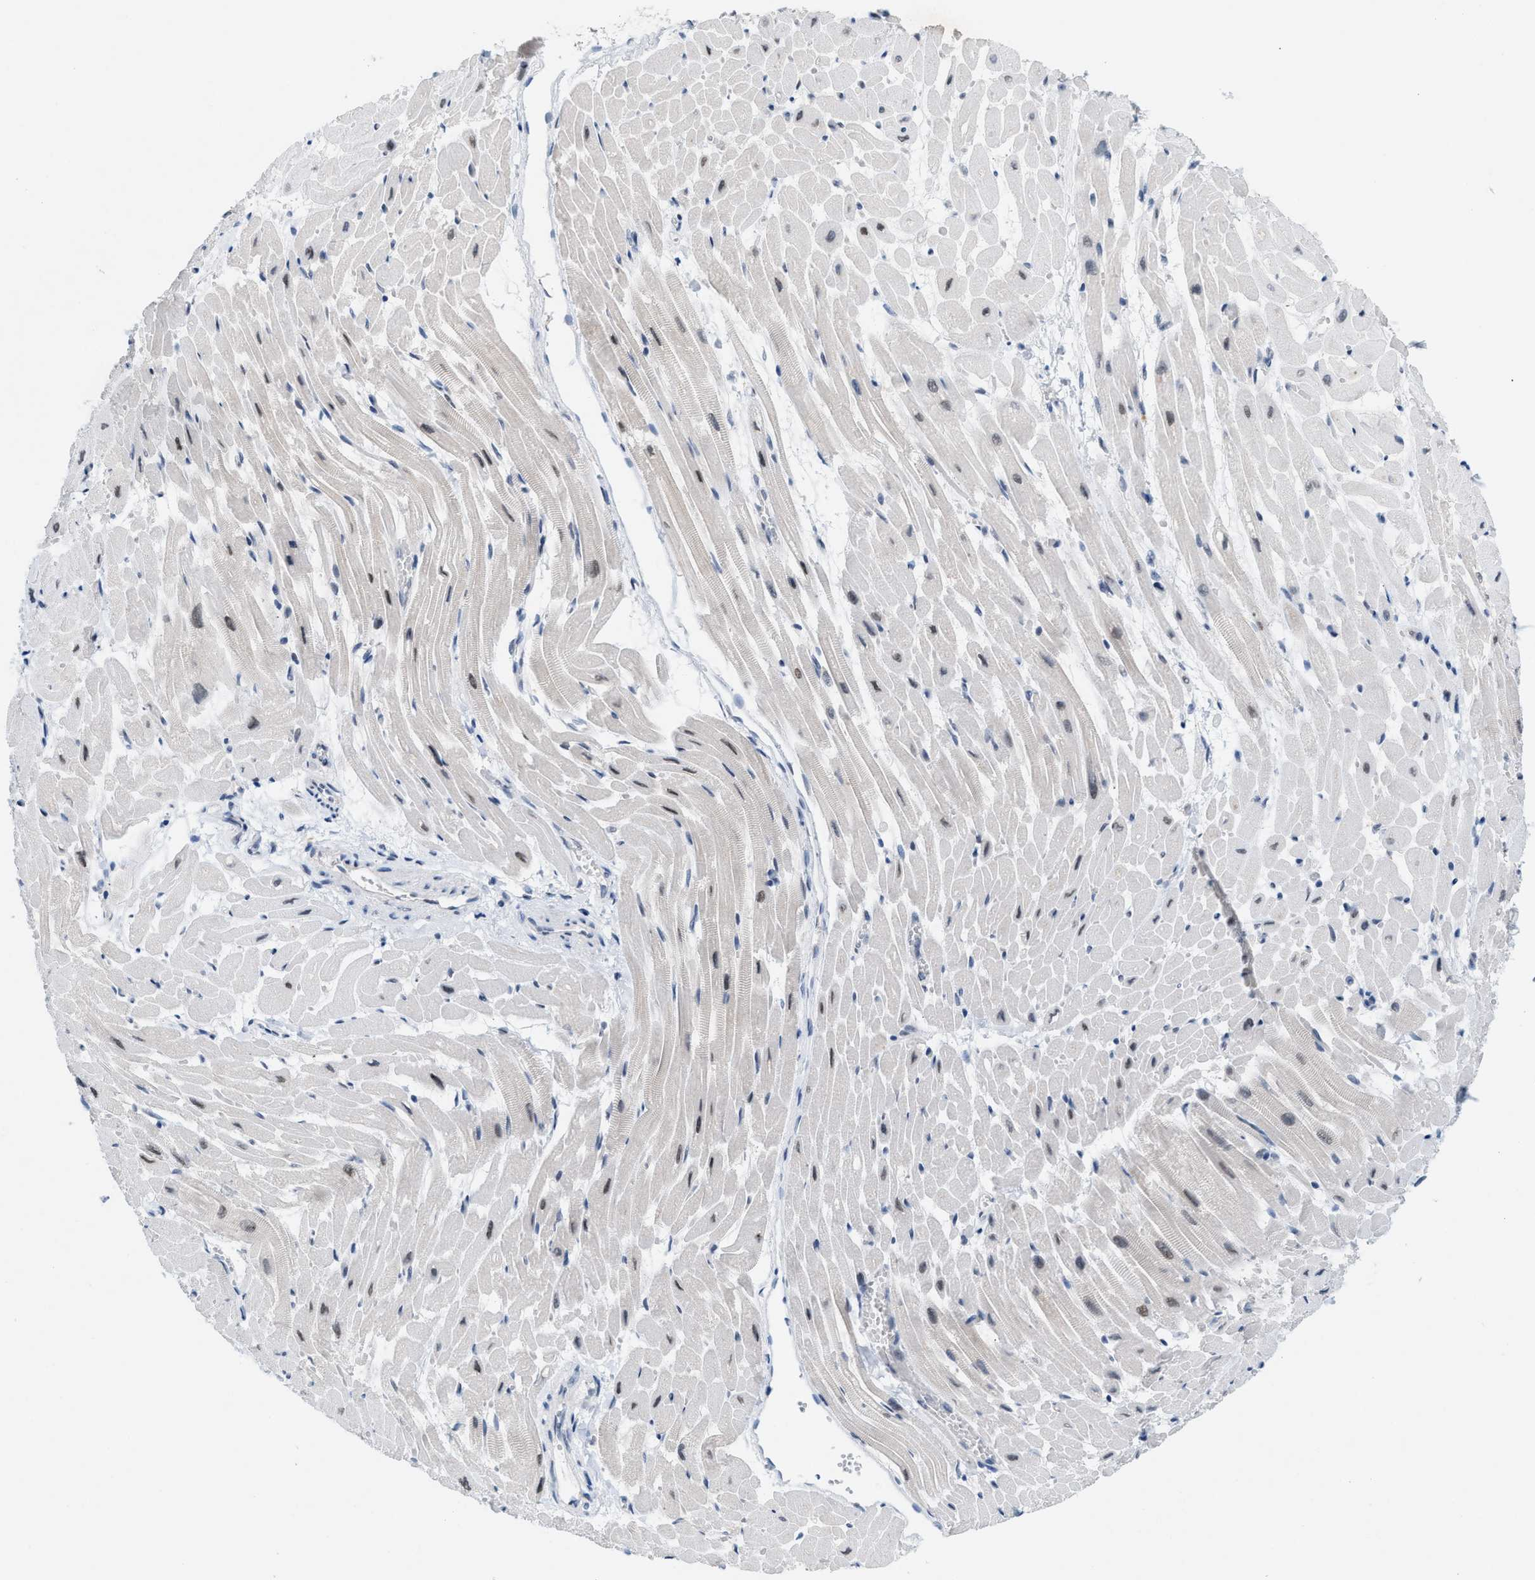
{"staining": {"intensity": "weak", "quantity": "25%-75%", "location": "nuclear"}, "tissue": "heart muscle", "cell_type": "Cardiomyocytes", "image_type": "normal", "snomed": [{"axis": "morphology", "description": "Normal tissue, NOS"}, {"axis": "topography", "description": "Heart"}], "caption": "Brown immunohistochemical staining in normal human heart muscle exhibits weak nuclear positivity in approximately 25%-75% of cardiomyocytes.", "gene": "WIPI2", "patient": {"sex": "male", "age": 45}}